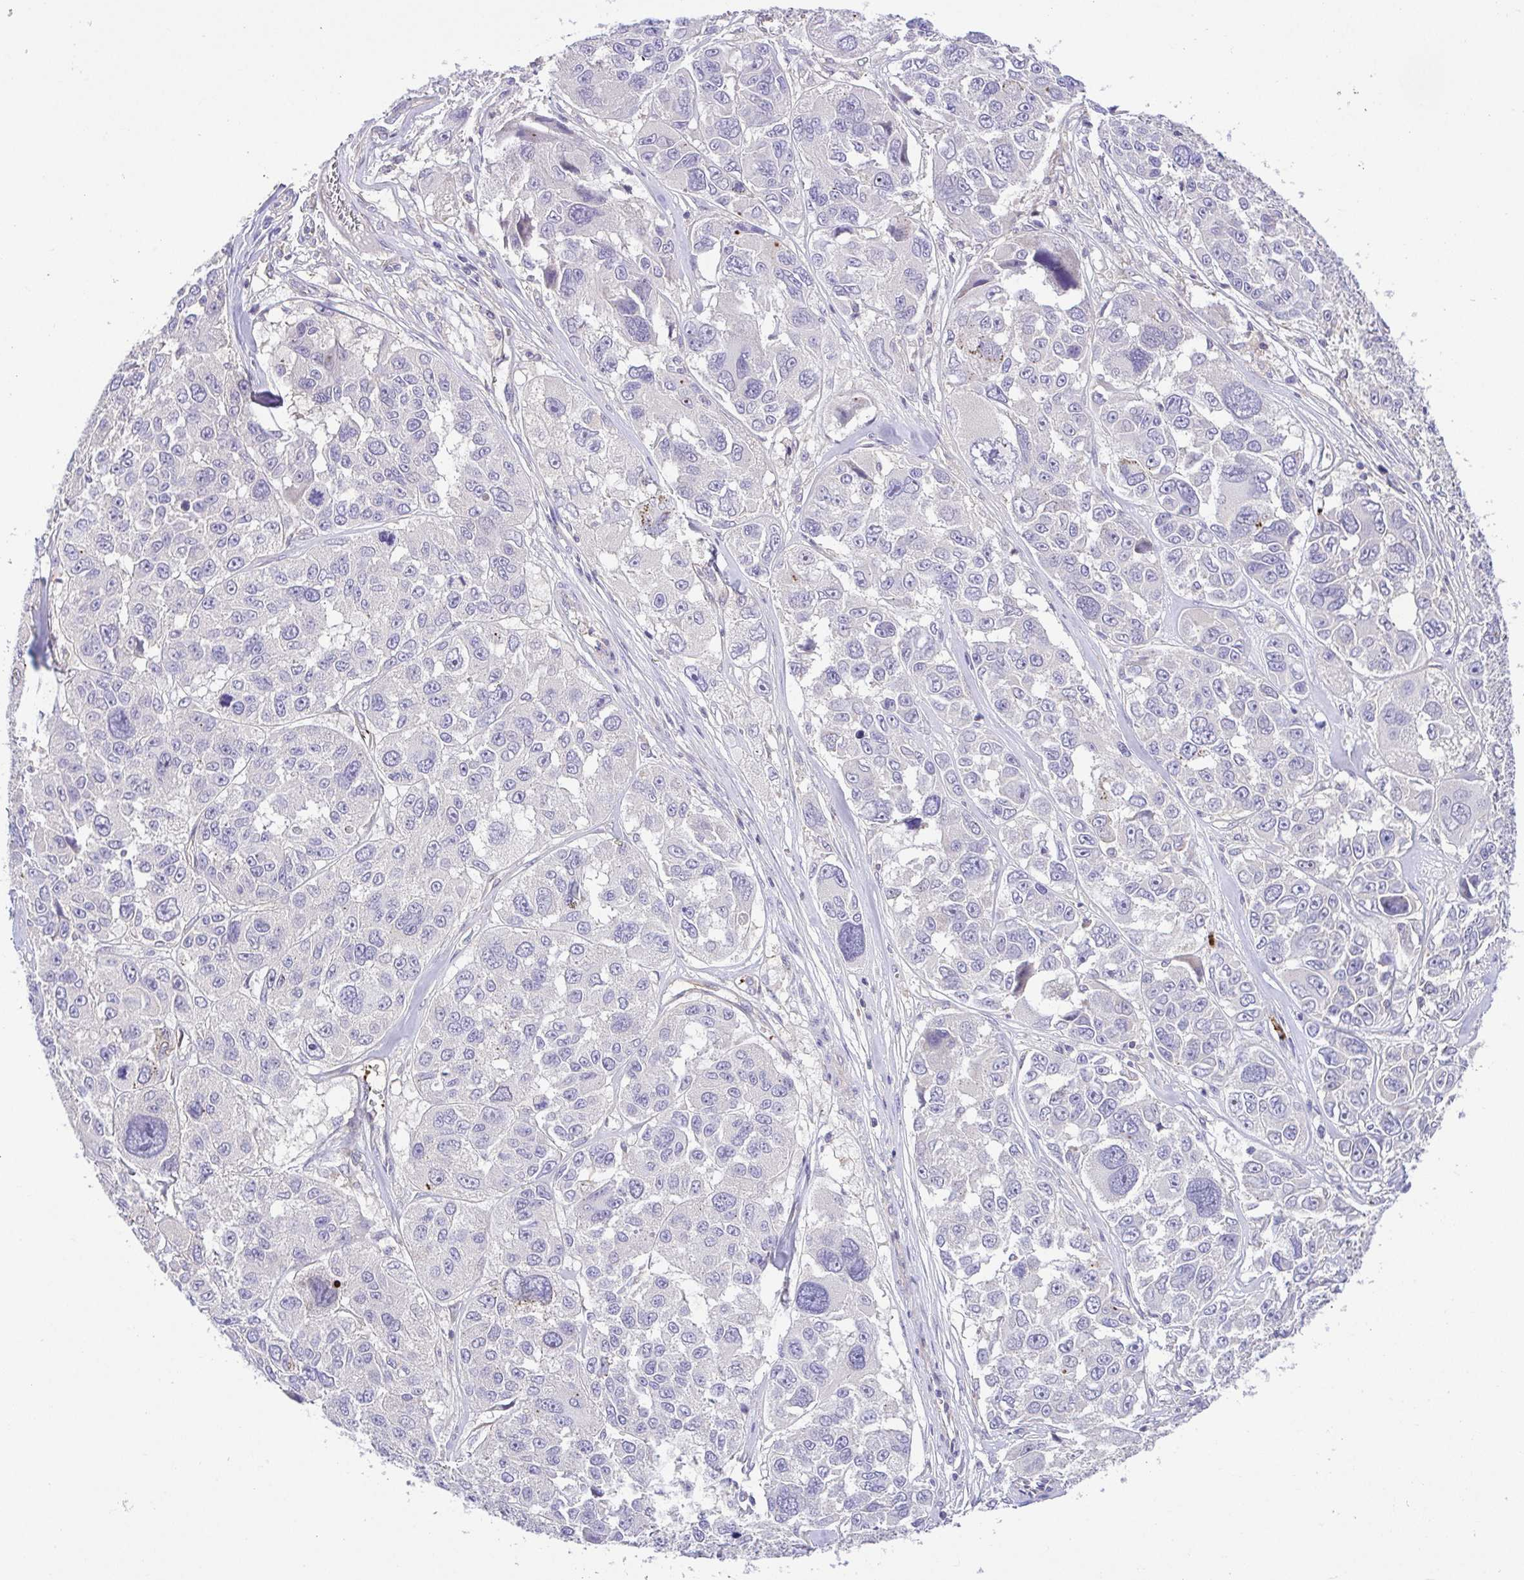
{"staining": {"intensity": "negative", "quantity": "none", "location": "none"}, "tissue": "melanoma", "cell_type": "Tumor cells", "image_type": "cancer", "snomed": [{"axis": "morphology", "description": "Malignant melanoma, NOS"}, {"axis": "topography", "description": "Skin"}], "caption": "Tumor cells are negative for brown protein staining in melanoma.", "gene": "PRR14L", "patient": {"sex": "female", "age": 66}}